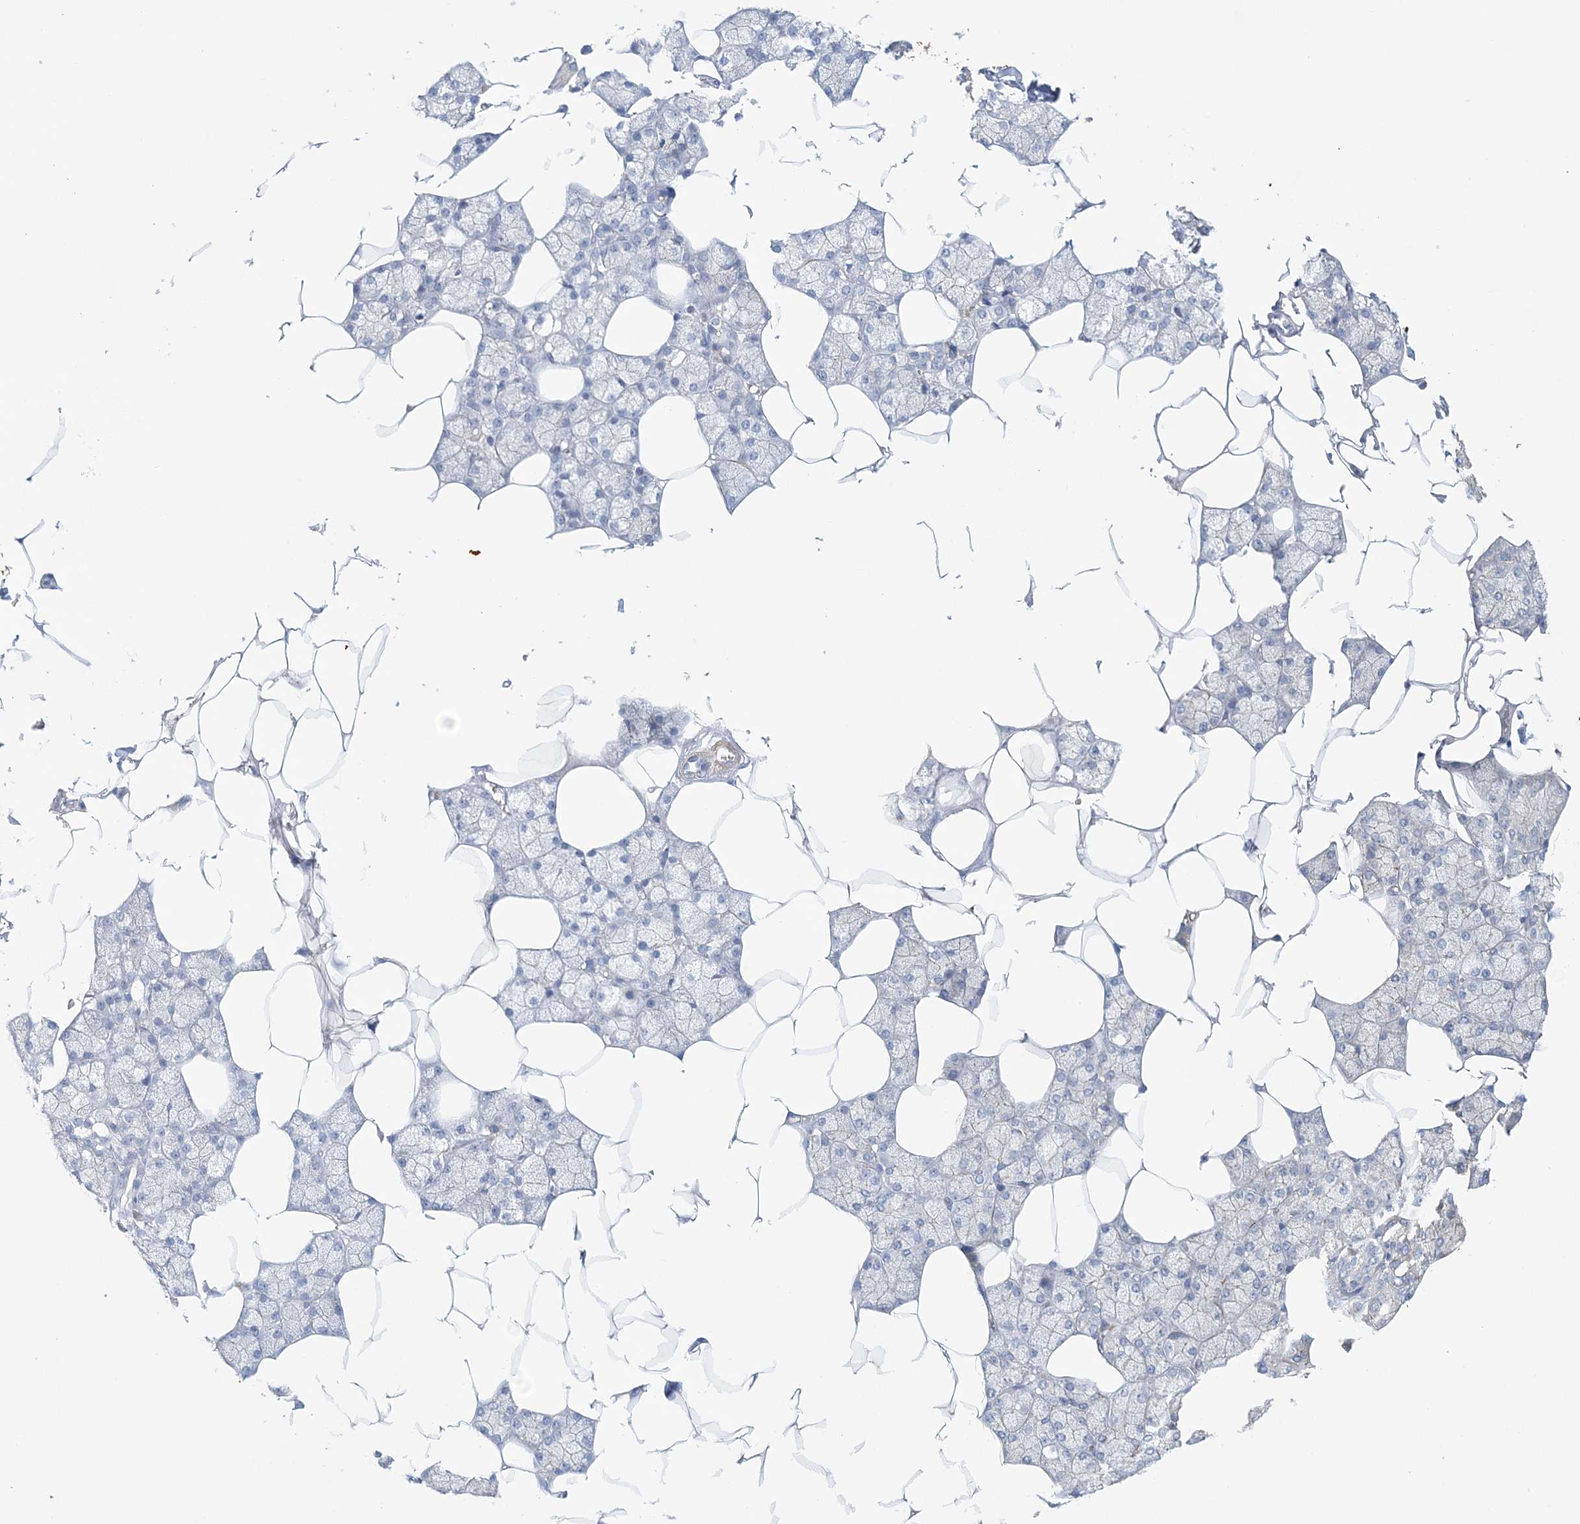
{"staining": {"intensity": "weak", "quantity": "<25%", "location": "cytoplasmic/membranous"}, "tissue": "salivary gland", "cell_type": "Glandular cells", "image_type": "normal", "snomed": [{"axis": "morphology", "description": "Normal tissue, NOS"}, {"axis": "topography", "description": "Salivary gland"}], "caption": "Salivary gland stained for a protein using immunohistochemistry reveals no positivity glandular cells.", "gene": "TTI1", "patient": {"sex": "male", "age": 62}}